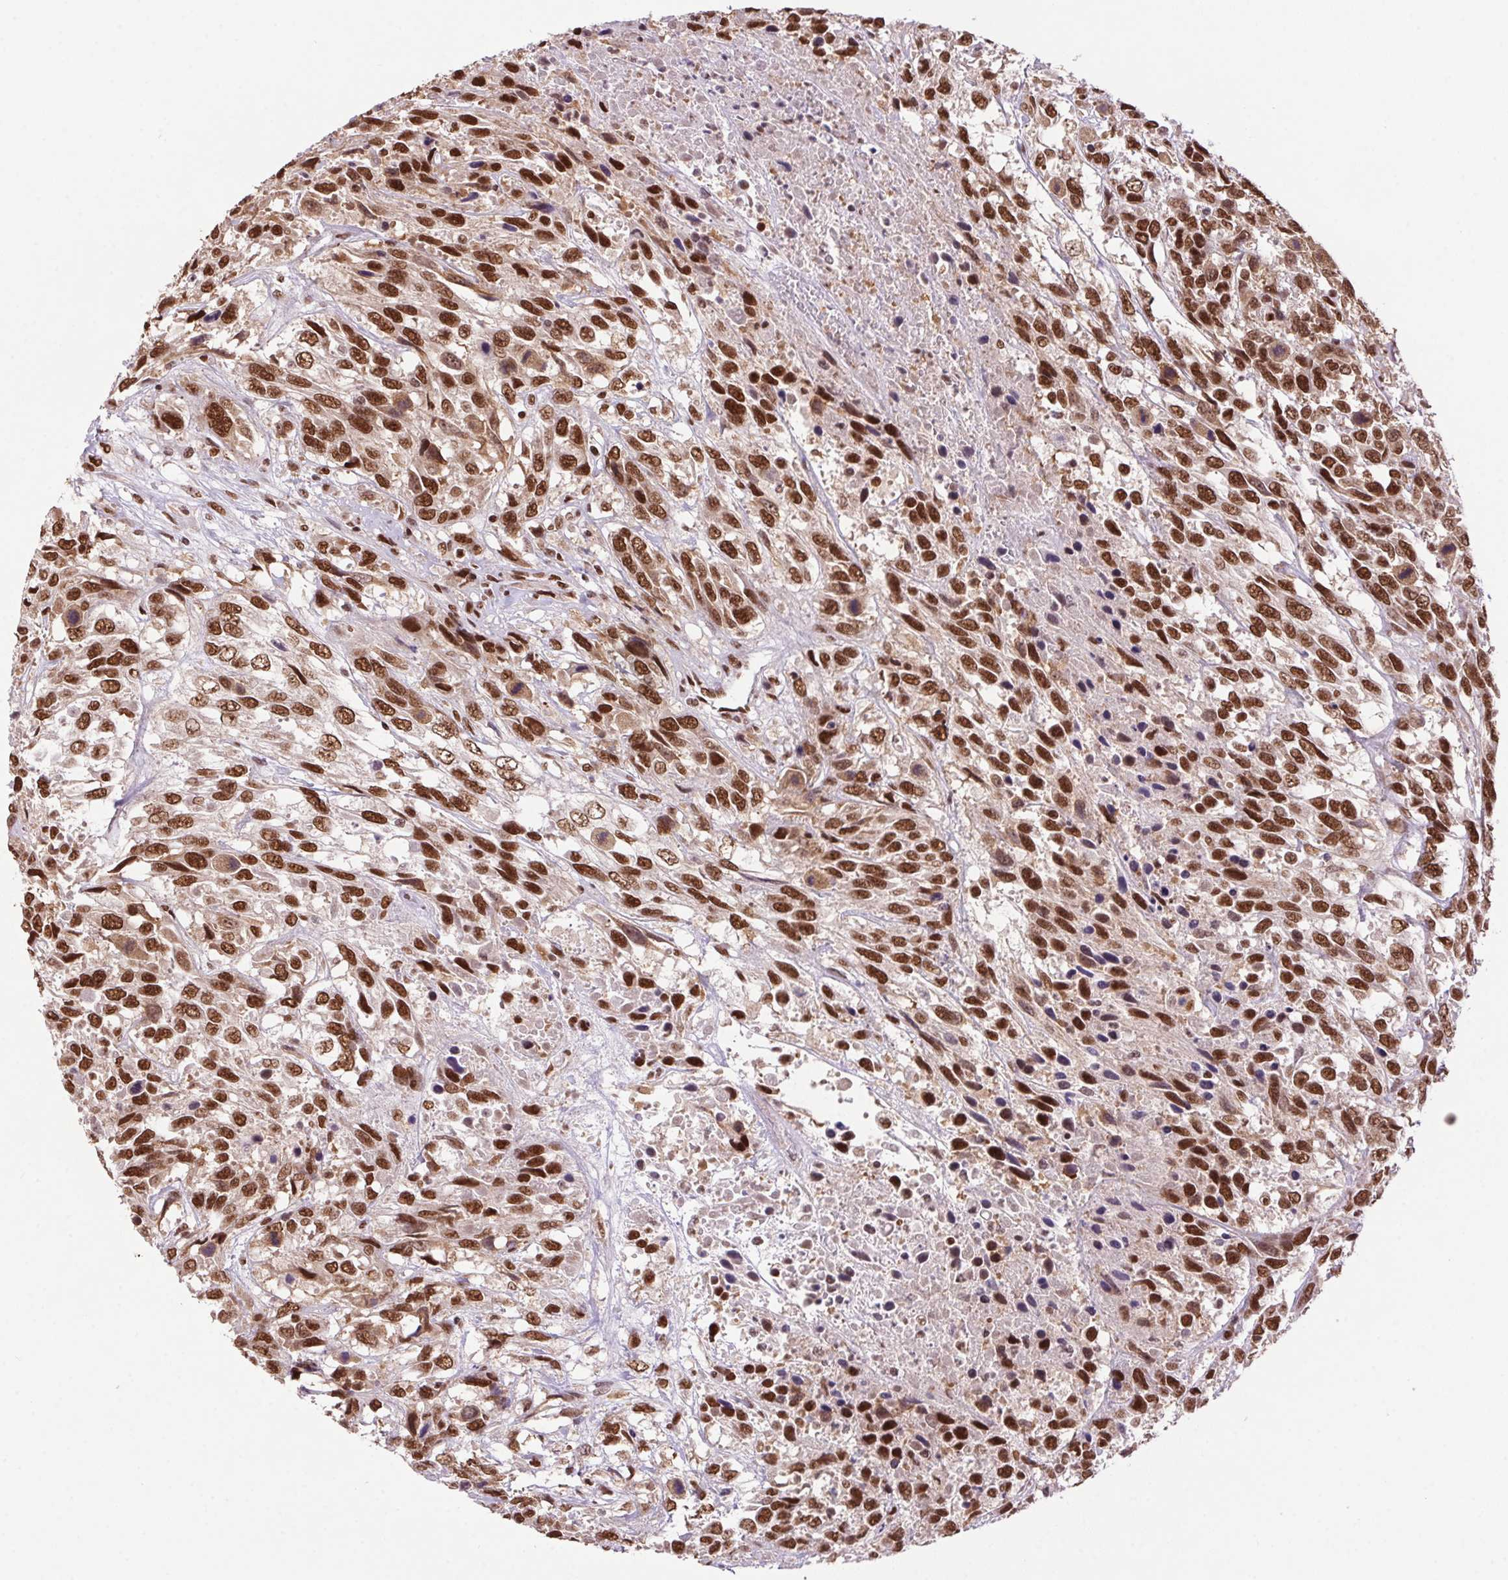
{"staining": {"intensity": "strong", "quantity": ">75%", "location": "nuclear"}, "tissue": "urothelial cancer", "cell_type": "Tumor cells", "image_type": "cancer", "snomed": [{"axis": "morphology", "description": "Urothelial carcinoma, High grade"}, {"axis": "topography", "description": "Urinary bladder"}], "caption": "Strong nuclear staining is present in approximately >75% of tumor cells in urothelial cancer. The staining was performed using DAB, with brown indicating positive protein expression. Nuclei are stained blue with hematoxylin.", "gene": "ZNF207", "patient": {"sex": "female", "age": 70}}